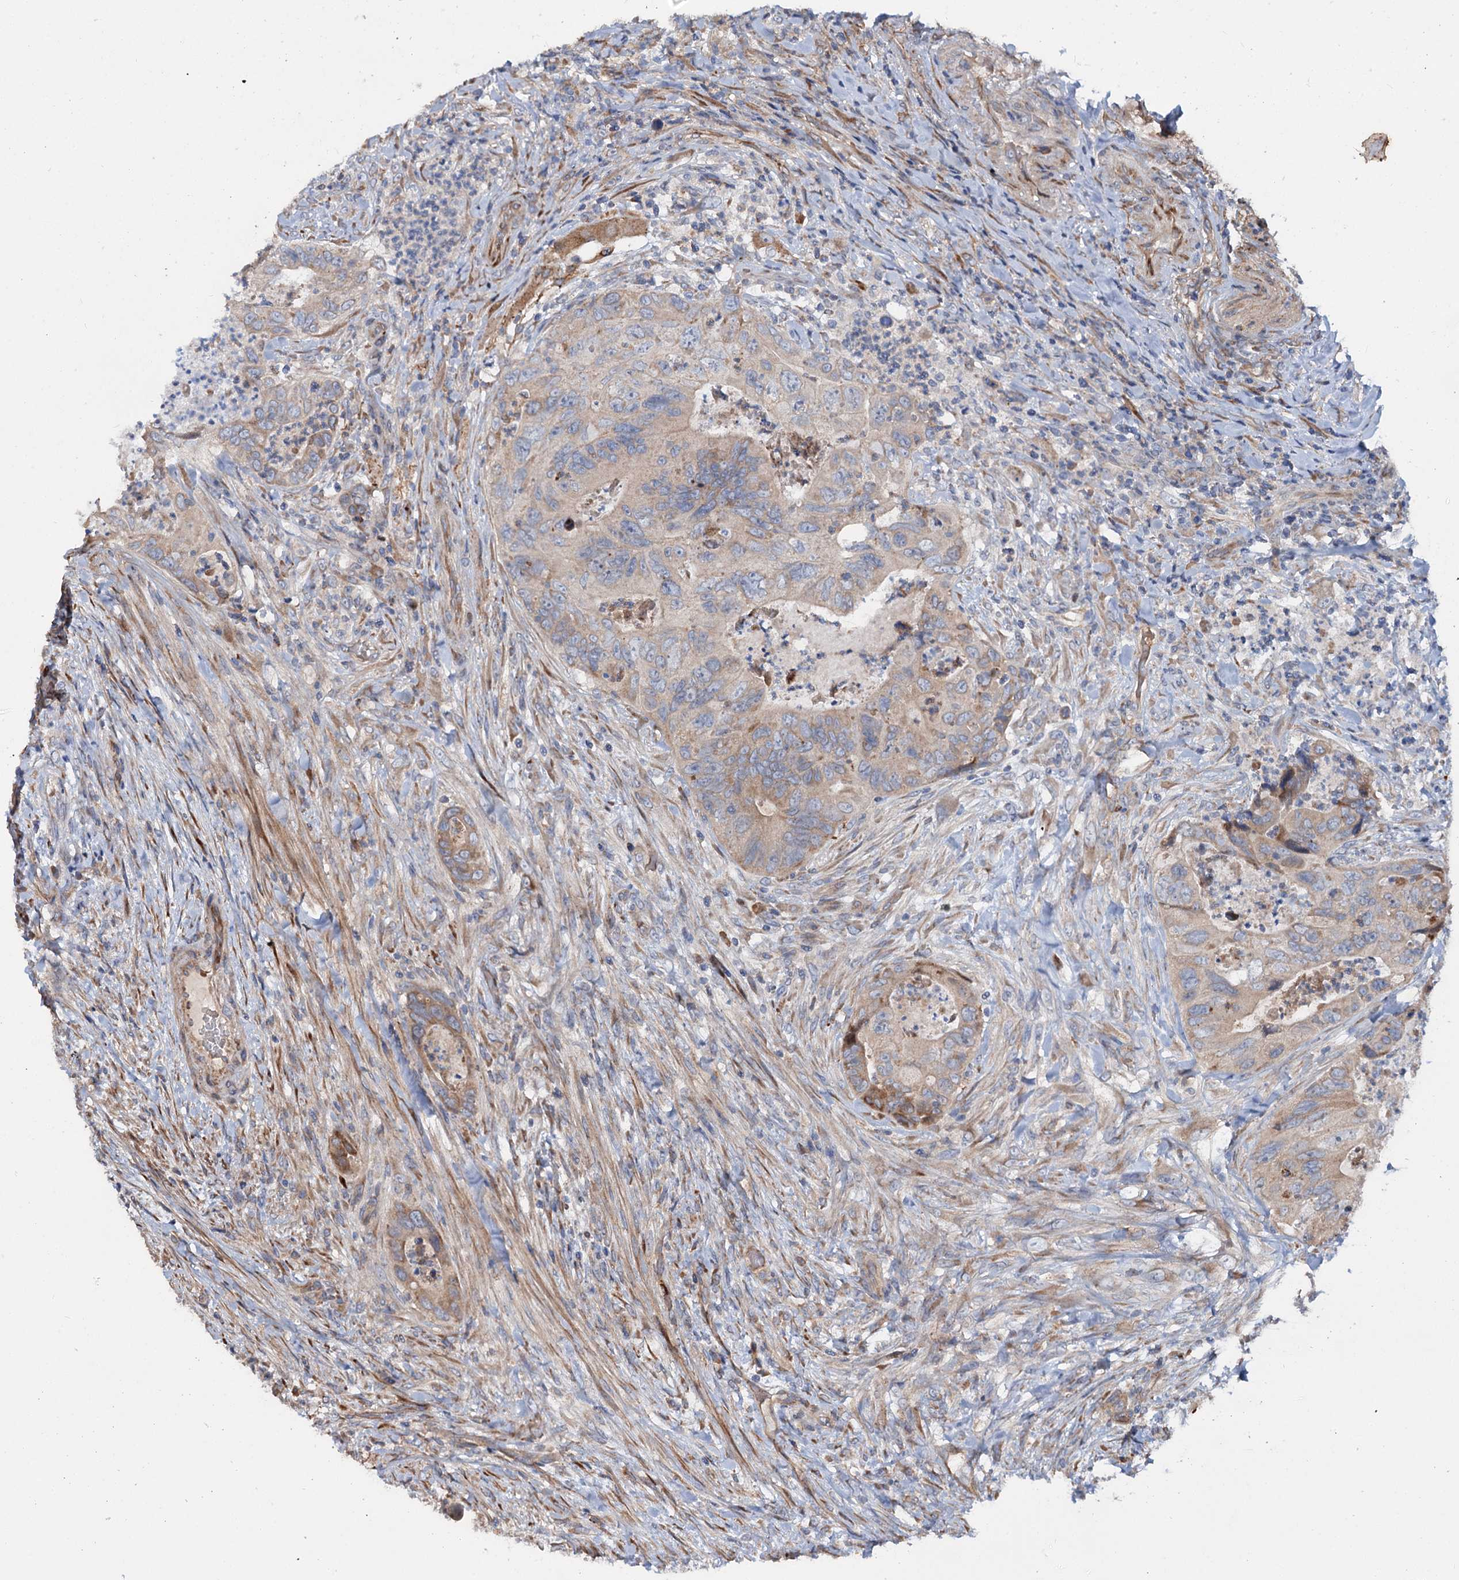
{"staining": {"intensity": "weak", "quantity": "25%-75%", "location": "cytoplasmic/membranous"}, "tissue": "colorectal cancer", "cell_type": "Tumor cells", "image_type": "cancer", "snomed": [{"axis": "morphology", "description": "Adenocarcinoma, NOS"}, {"axis": "topography", "description": "Rectum"}], "caption": "Adenocarcinoma (colorectal) stained for a protein (brown) displays weak cytoplasmic/membranous positive expression in about 25%-75% of tumor cells.", "gene": "PTDSS2", "patient": {"sex": "male", "age": 63}}